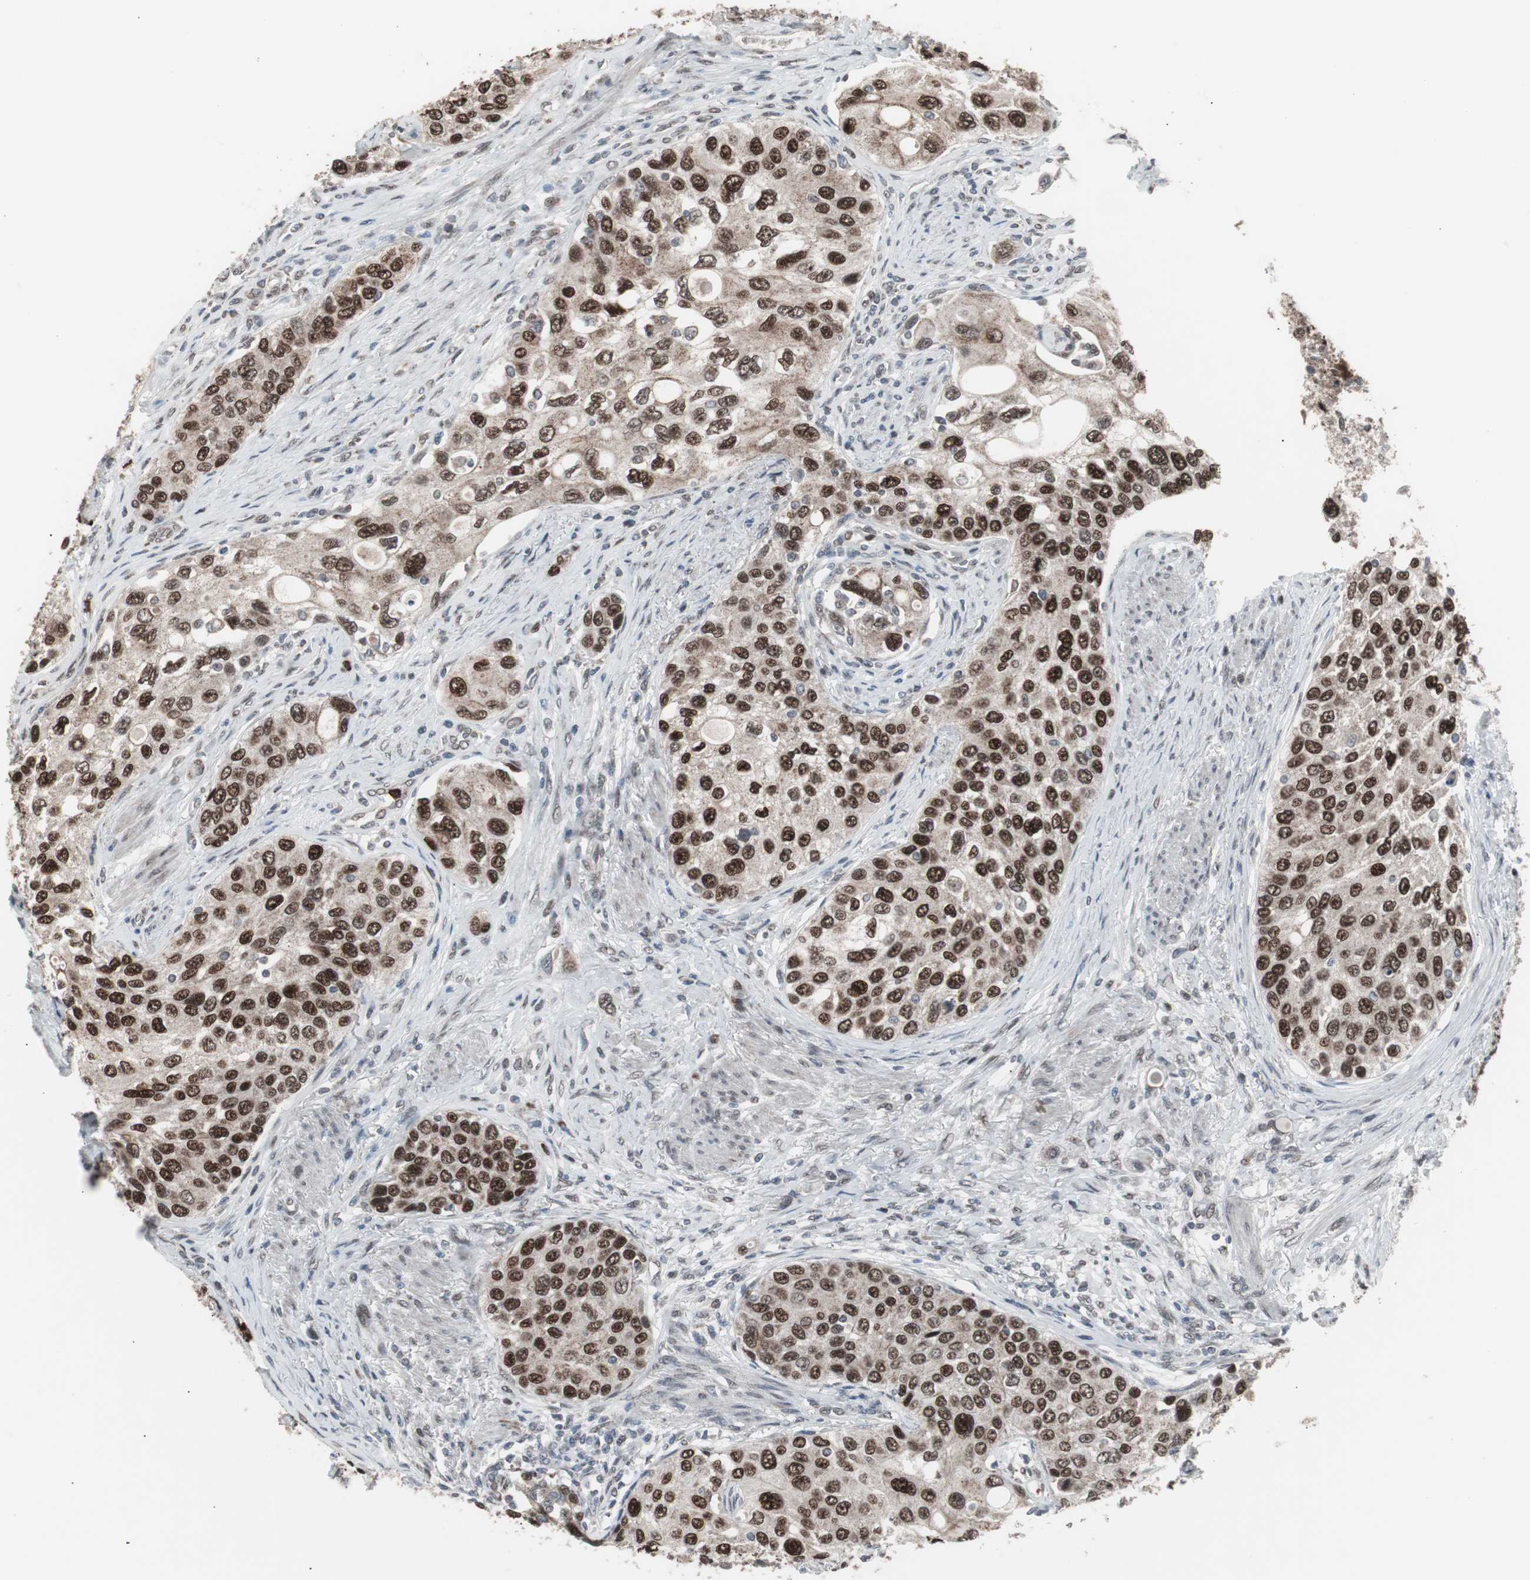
{"staining": {"intensity": "strong", "quantity": ">75%", "location": "nuclear"}, "tissue": "urothelial cancer", "cell_type": "Tumor cells", "image_type": "cancer", "snomed": [{"axis": "morphology", "description": "Urothelial carcinoma, High grade"}, {"axis": "topography", "description": "Urinary bladder"}], "caption": "This is an image of immunohistochemistry staining of urothelial cancer, which shows strong expression in the nuclear of tumor cells.", "gene": "RXRA", "patient": {"sex": "female", "age": 56}}